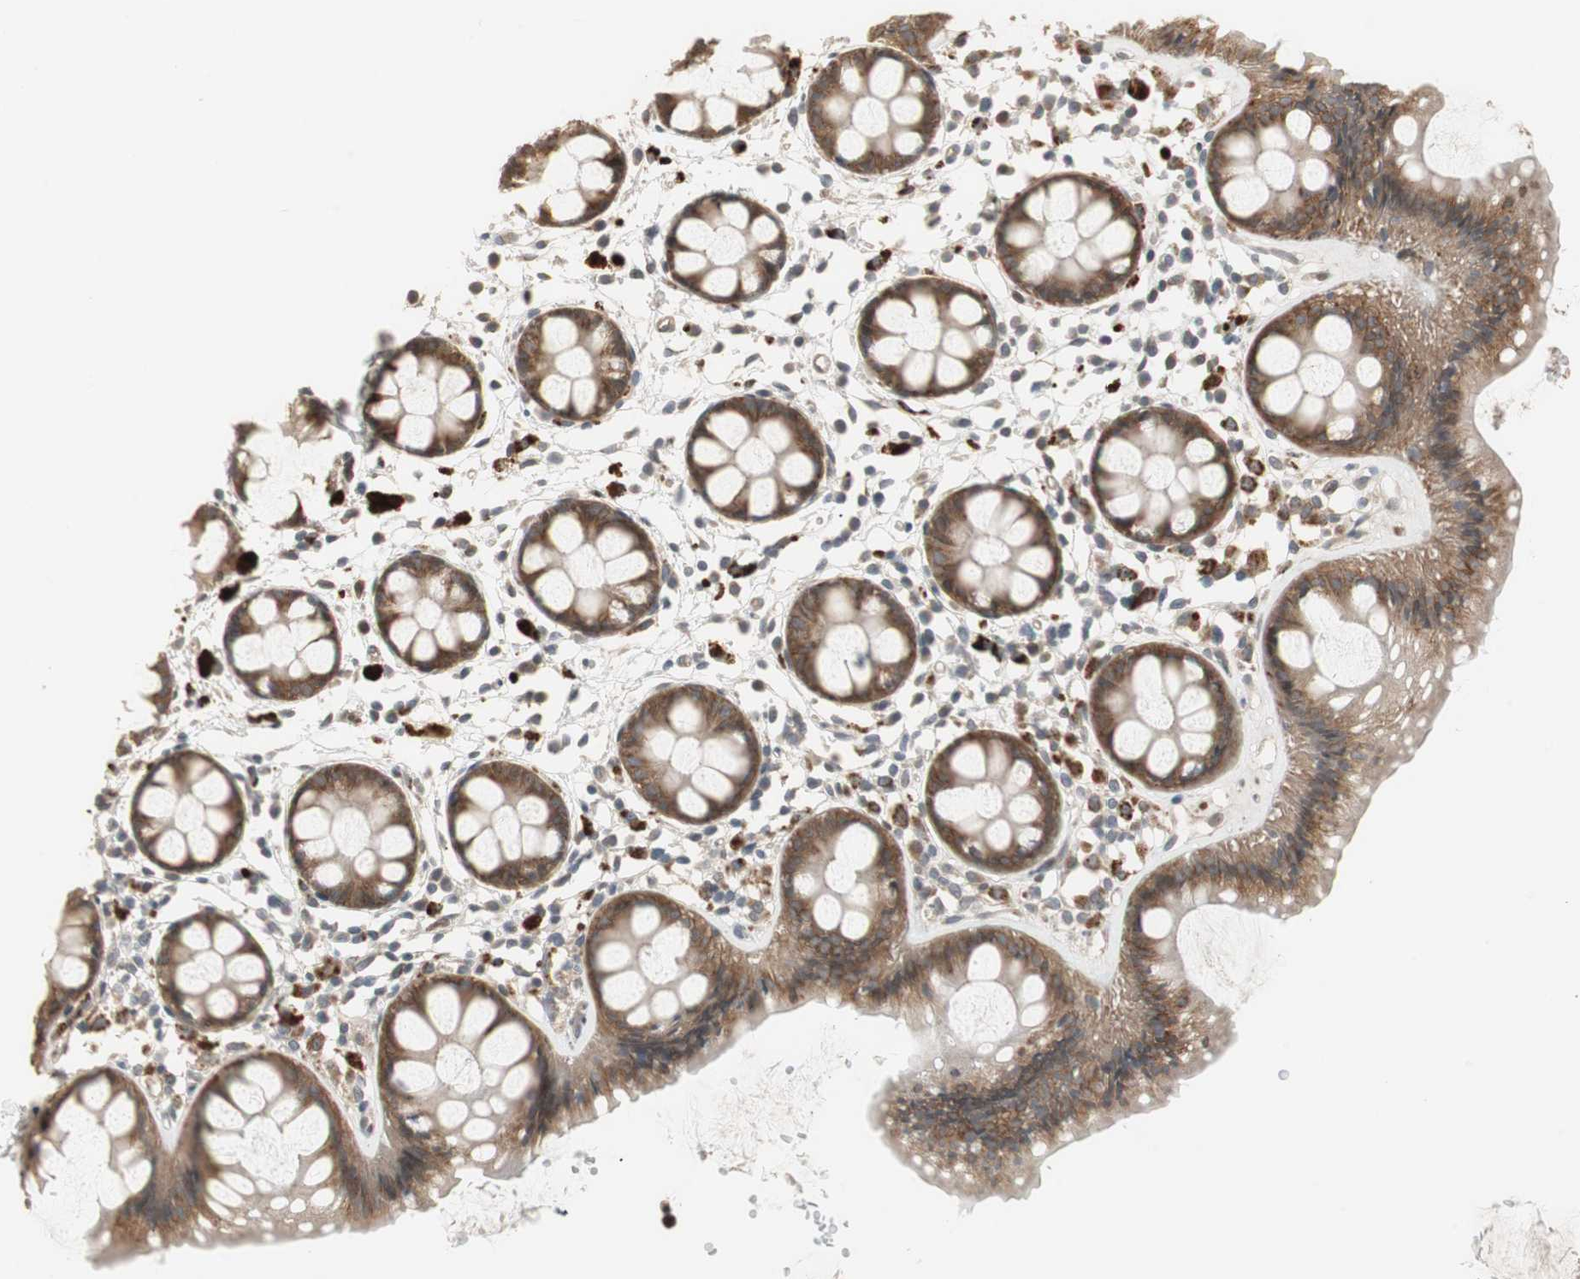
{"staining": {"intensity": "weak", "quantity": ">75%", "location": "cytoplasmic/membranous"}, "tissue": "rectum", "cell_type": "Glandular cells", "image_type": "normal", "snomed": [{"axis": "morphology", "description": "Normal tissue, NOS"}, {"axis": "topography", "description": "Rectum"}], "caption": "Normal rectum reveals weak cytoplasmic/membranous expression in approximately >75% of glandular cells.", "gene": "SNX4", "patient": {"sex": "female", "age": 66}}